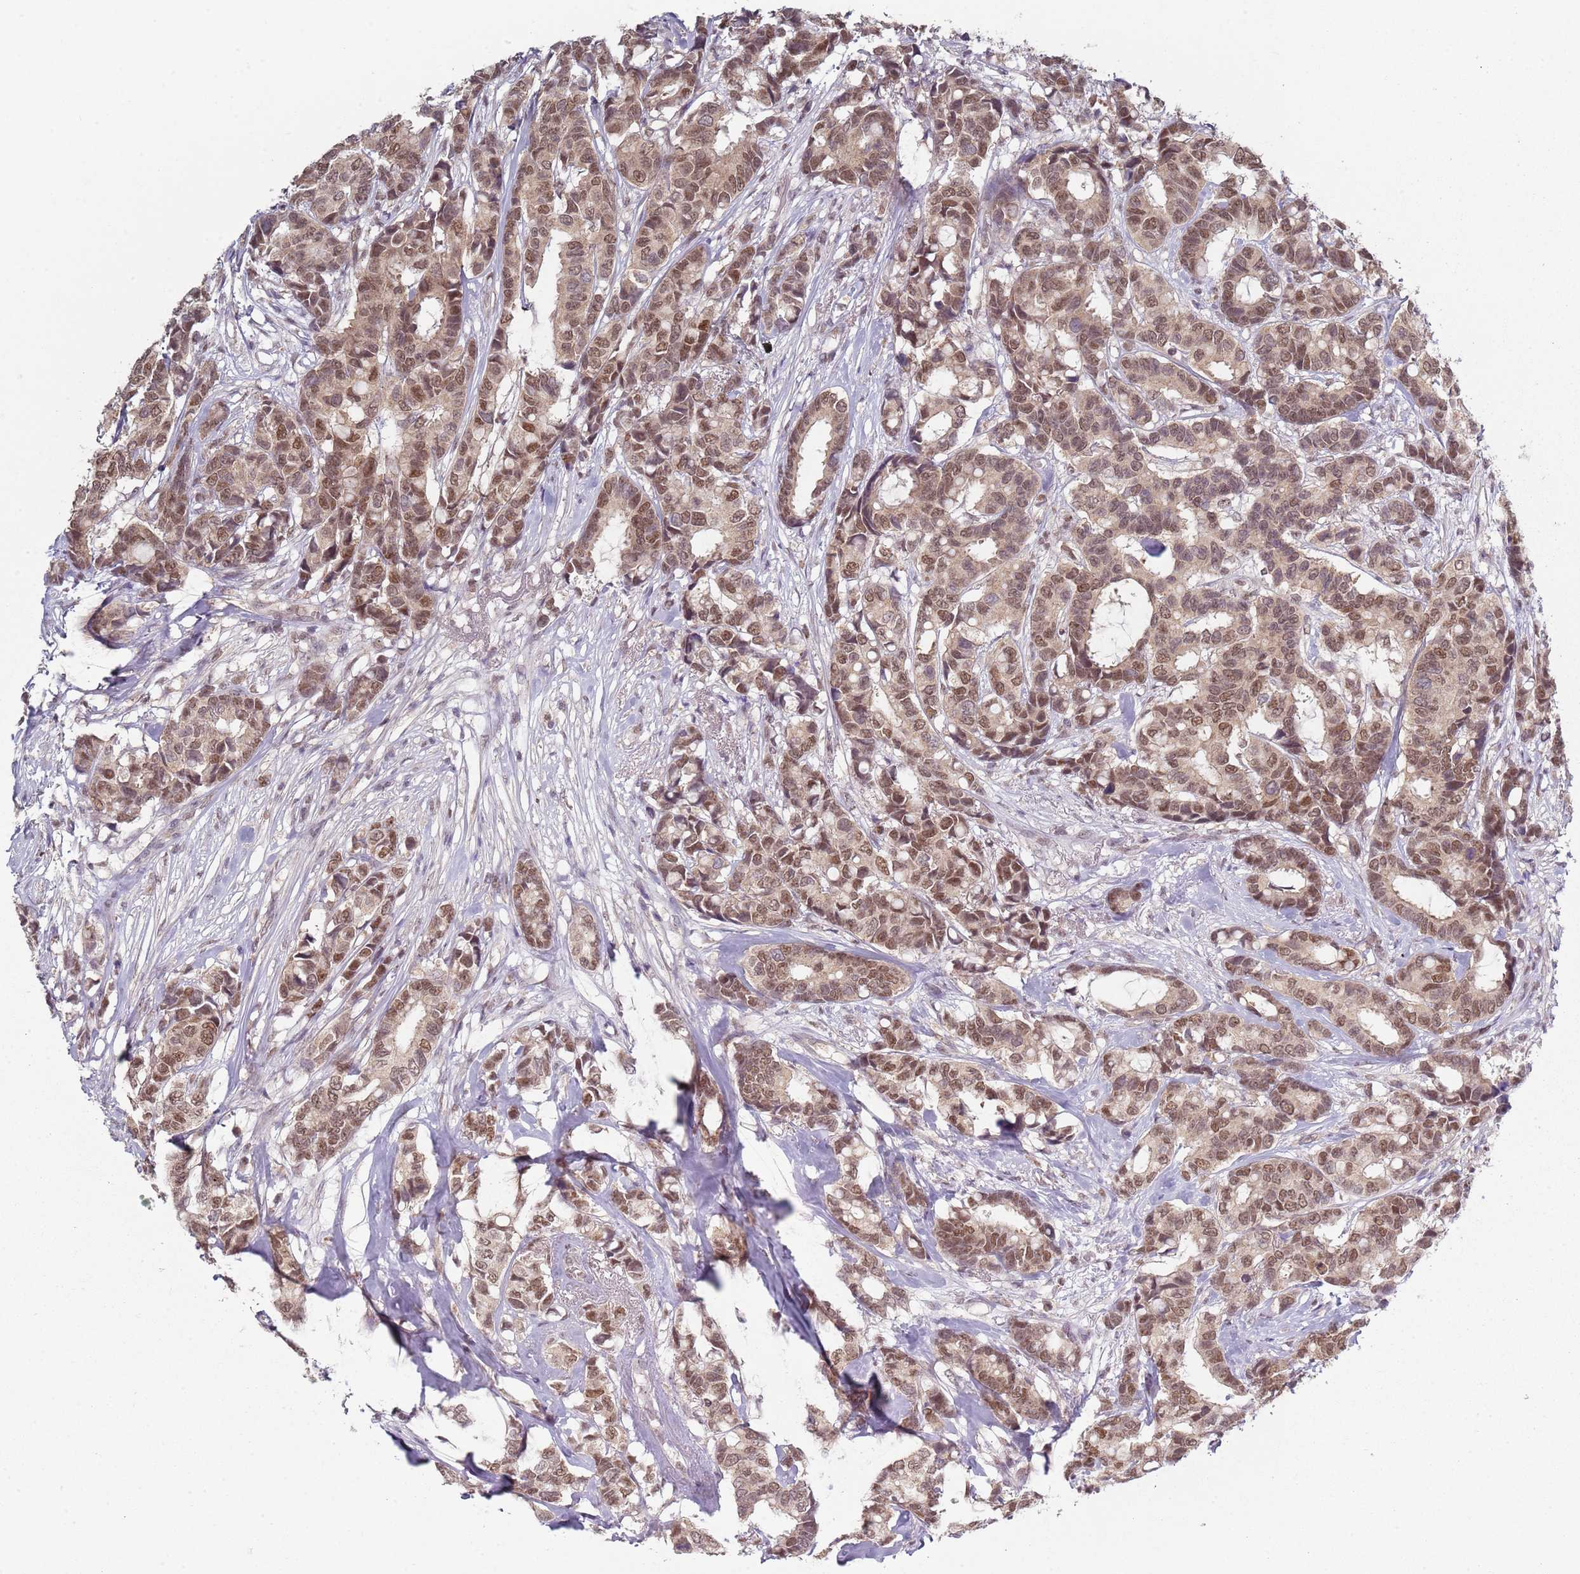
{"staining": {"intensity": "moderate", "quantity": ">75%", "location": "nuclear"}, "tissue": "breast cancer", "cell_type": "Tumor cells", "image_type": "cancer", "snomed": [{"axis": "morphology", "description": "Duct carcinoma"}, {"axis": "topography", "description": "Breast"}], "caption": "Moderate nuclear protein staining is seen in about >75% of tumor cells in breast intraductal carcinoma. The staining is performed using DAB brown chromogen to label protein expression. The nuclei are counter-stained blue using hematoxylin.", "gene": "SMARCAL1", "patient": {"sex": "female", "age": 87}}